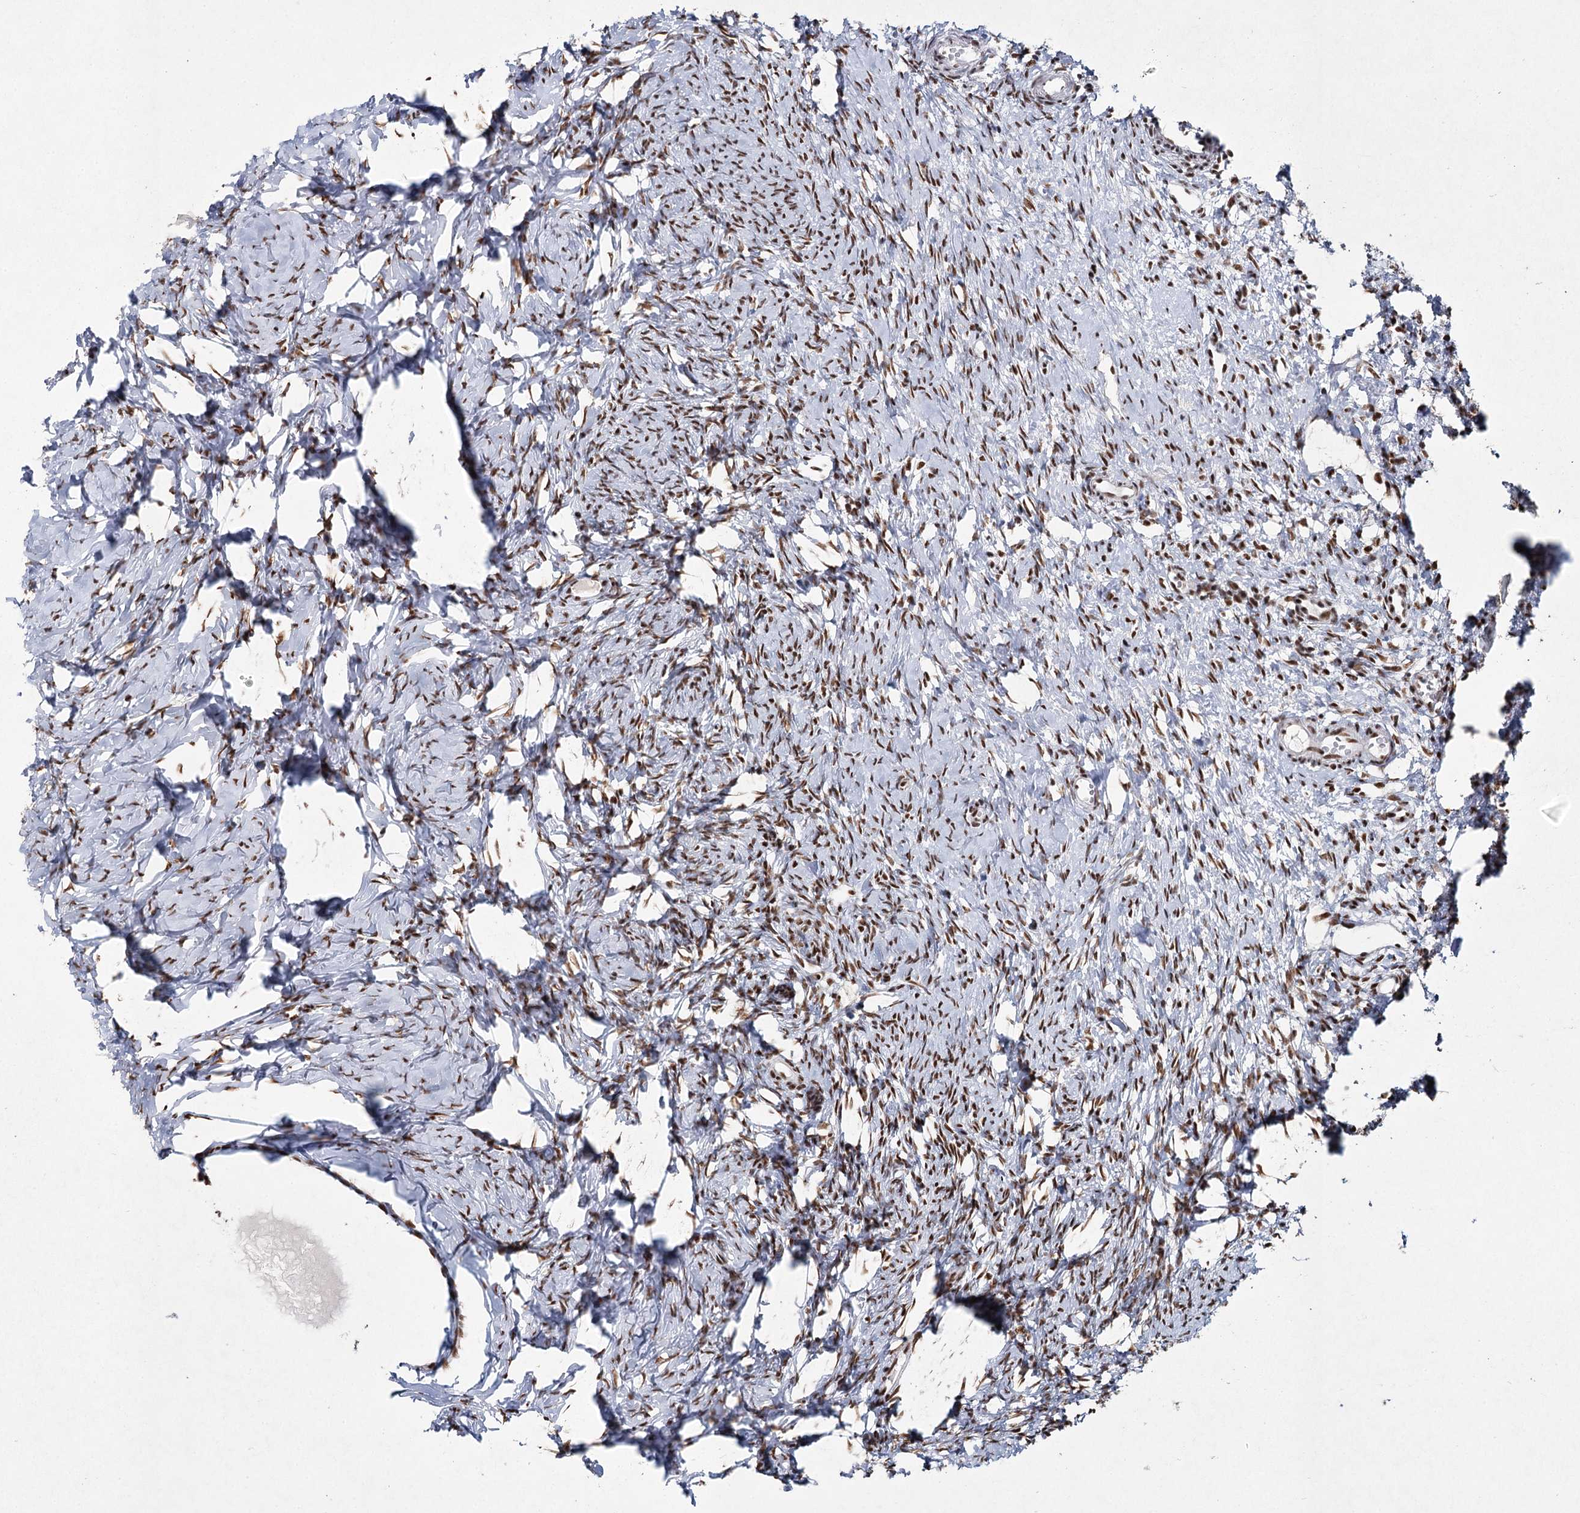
{"staining": {"intensity": "moderate", "quantity": ">75%", "location": "nuclear"}, "tissue": "ovary", "cell_type": "Ovarian stroma cells", "image_type": "normal", "snomed": [{"axis": "morphology", "description": "Normal tissue, NOS"}, {"axis": "topography", "description": "Ovary"}], "caption": "Protein staining displays moderate nuclear staining in approximately >75% of ovarian stroma cells in unremarkable ovary.", "gene": "SCAF8", "patient": {"sex": "female", "age": 51}}